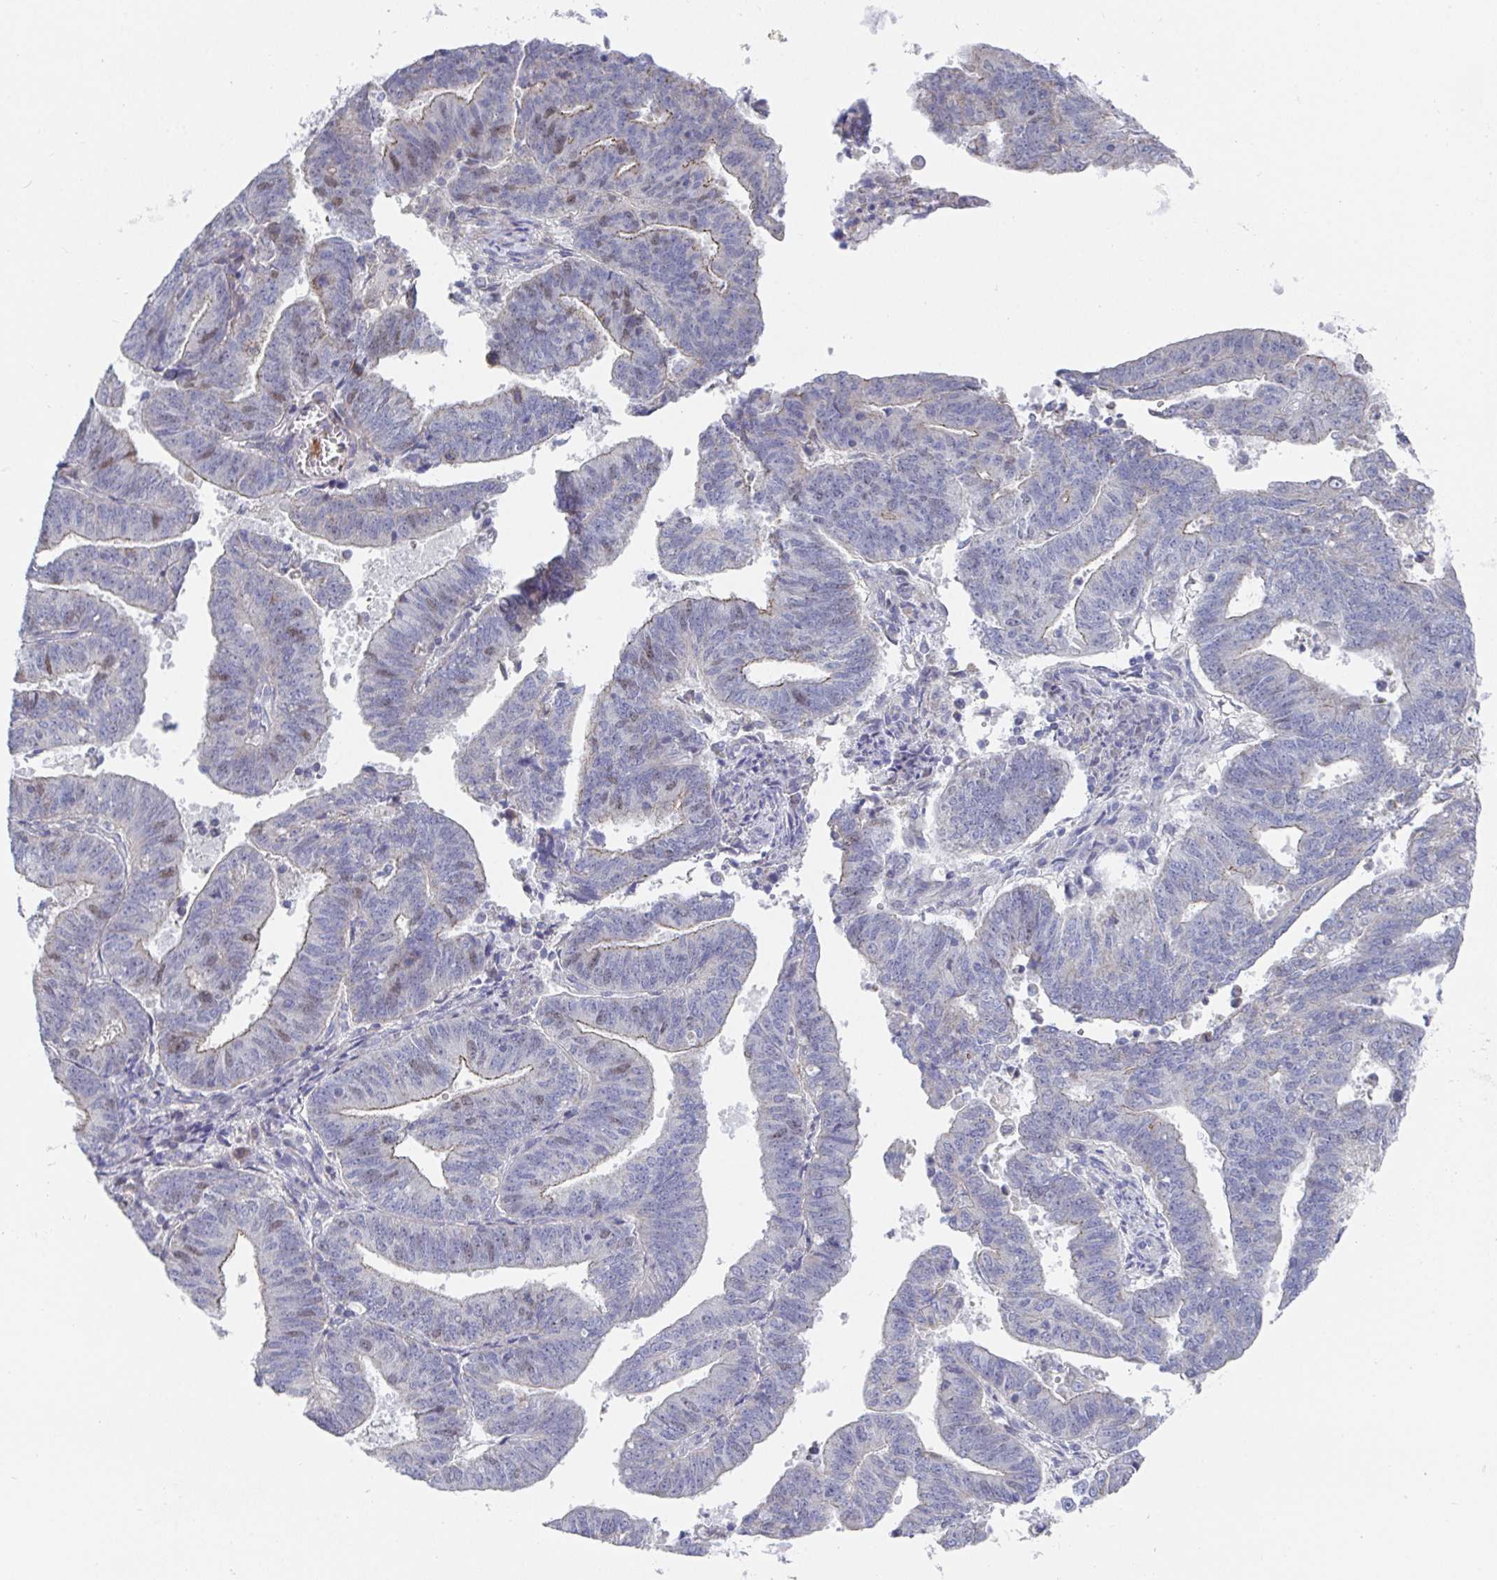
{"staining": {"intensity": "moderate", "quantity": "<25%", "location": "nuclear"}, "tissue": "endometrial cancer", "cell_type": "Tumor cells", "image_type": "cancer", "snomed": [{"axis": "morphology", "description": "Adenocarcinoma, NOS"}, {"axis": "topography", "description": "Endometrium"}], "caption": "Immunohistochemical staining of human endometrial cancer shows moderate nuclear protein staining in about <25% of tumor cells. (IHC, brightfield microscopy, high magnification).", "gene": "ATP5F1C", "patient": {"sex": "female", "age": 82}}